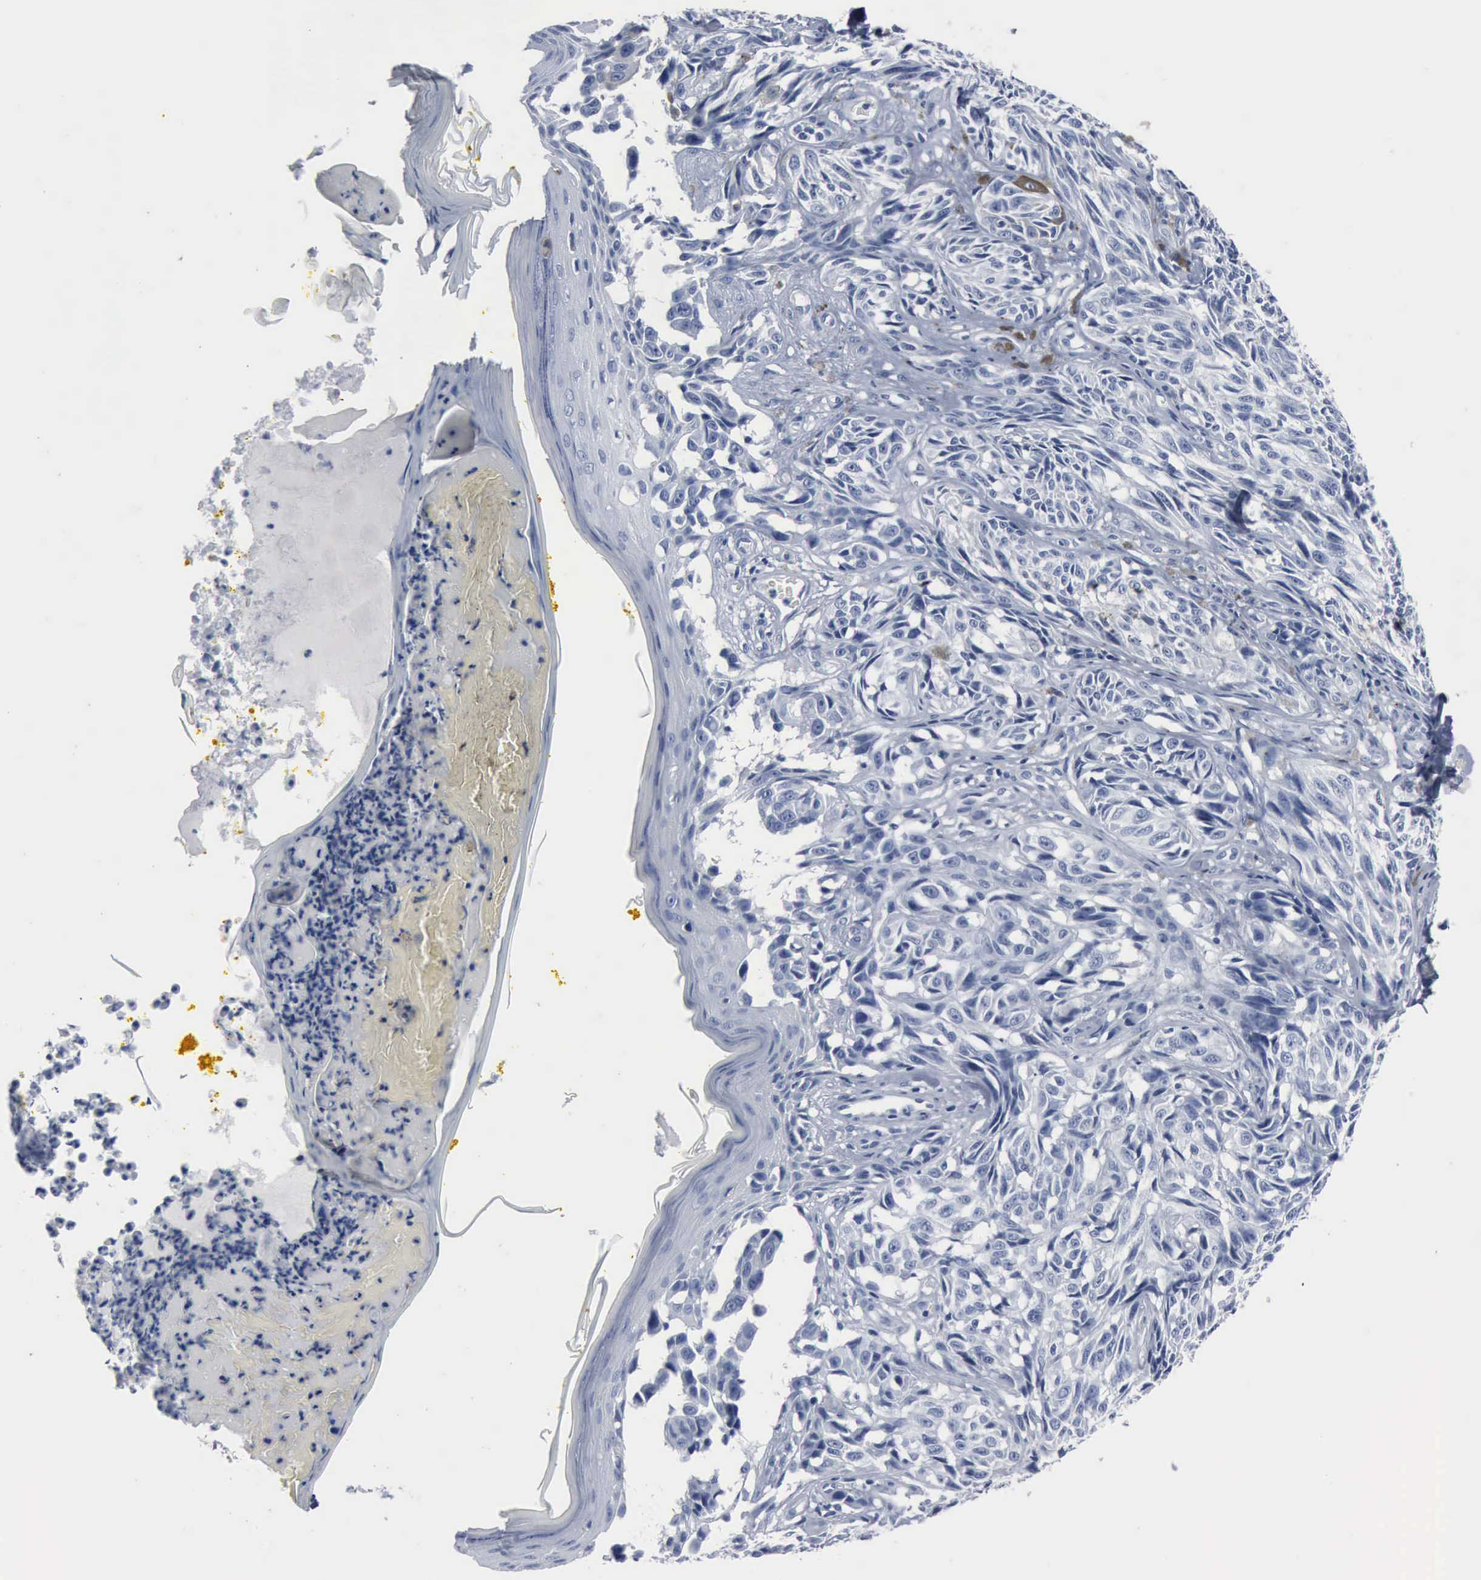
{"staining": {"intensity": "negative", "quantity": "none", "location": "none"}, "tissue": "melanoma", "cell_type": "Tumor cells", "image_type": "cancer", "snomed": [{"axis": "morphology", "description": "Malignant melanoma, NOS"}, {"axis": "topography", "description": "Skin"}], "caption": "This is a histopathology image of IHC staining of malignant melanoma, which shows no expression in tumor cells.", "gene": "DMD", "patient": {"sex": "male", "age": 67}}